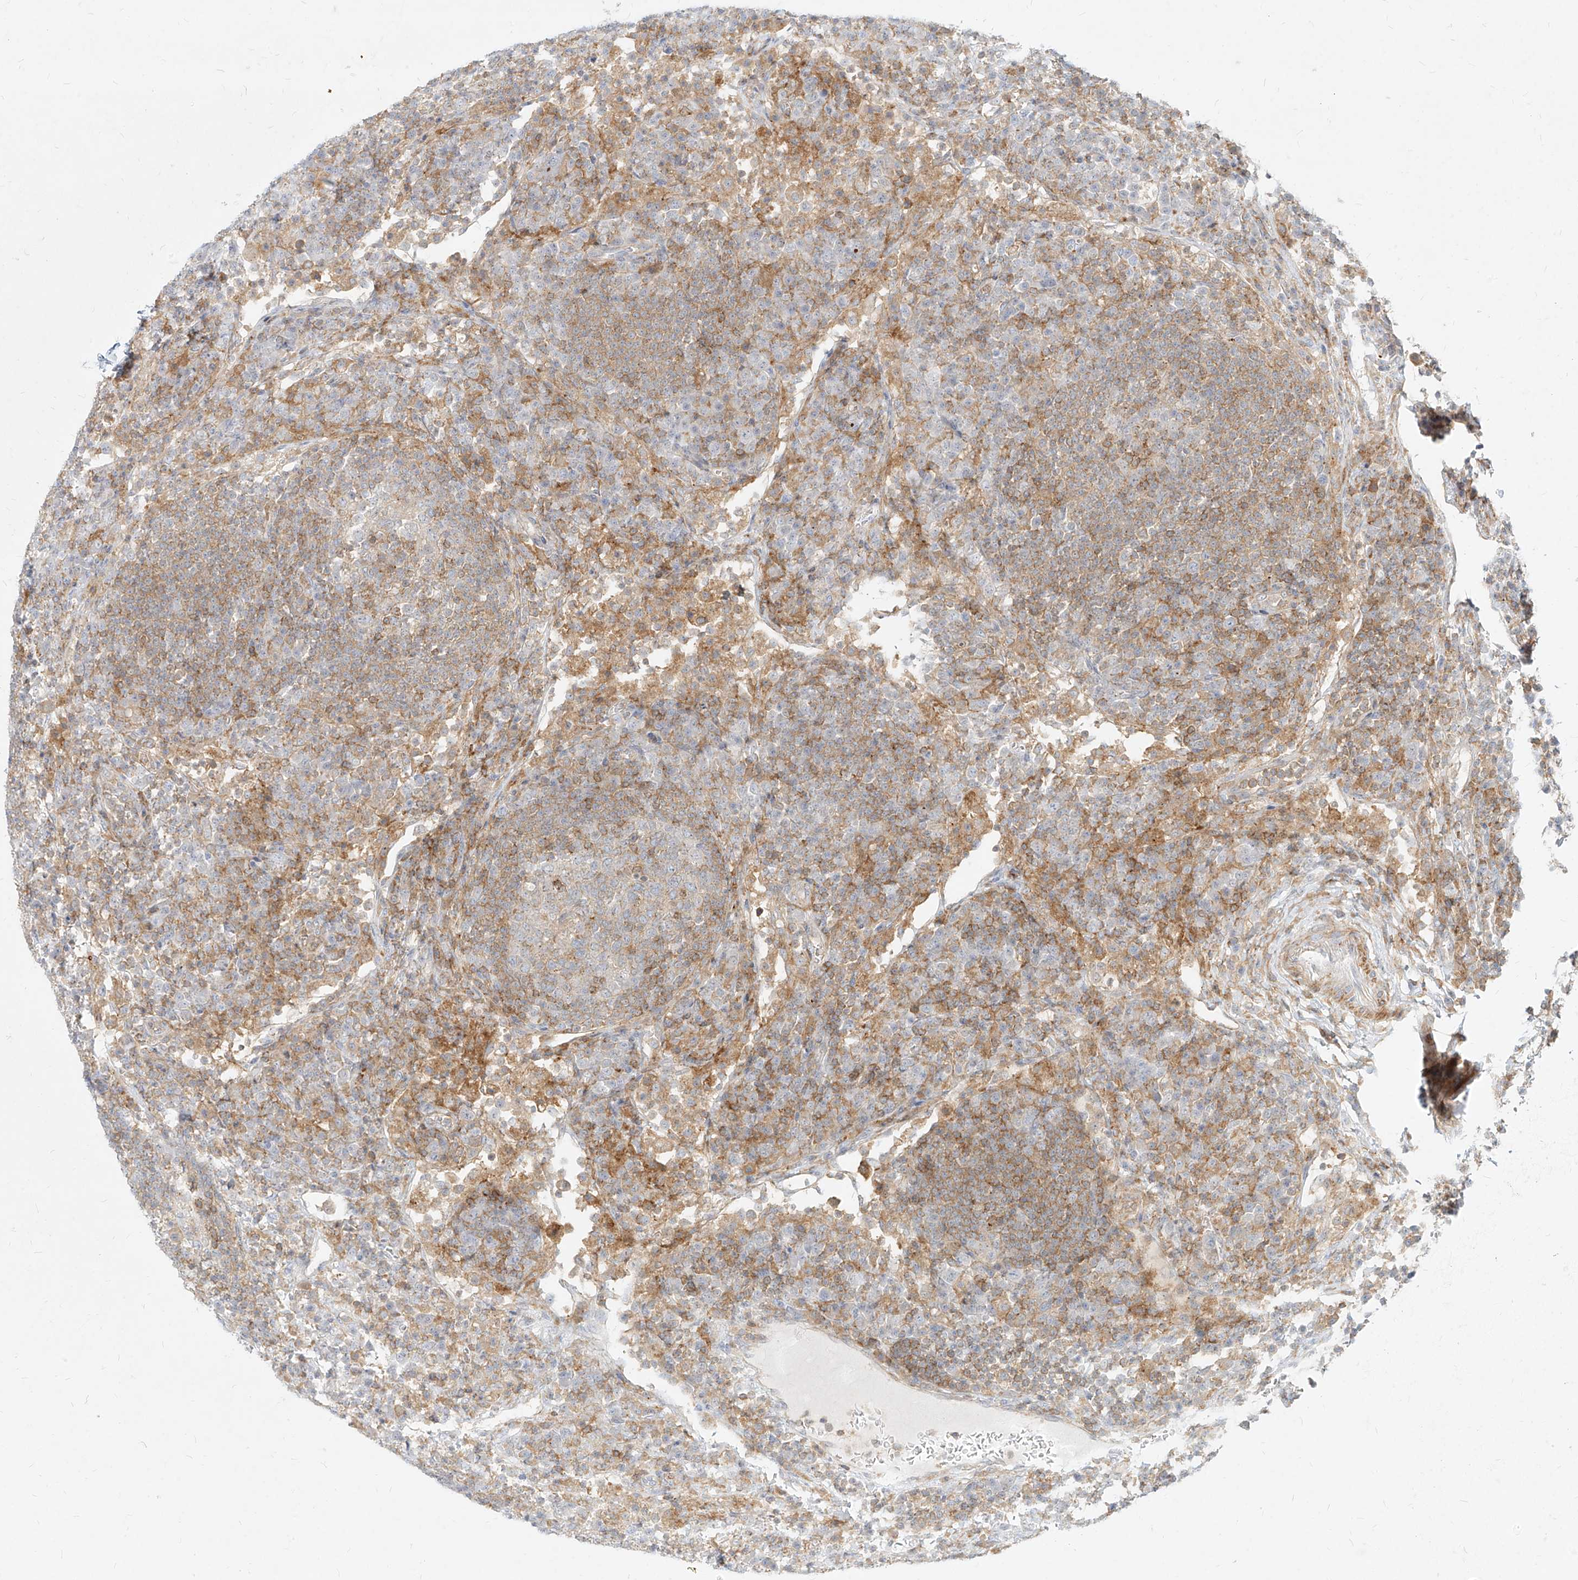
{"staining": {"intensity": "moderate", "quantity": "25%-75%", "location": "cytoplasmic/membranous"}, "tissue": "lymph node", "cell_type": "Non-germinal center cells", "image_type": "normal", "snomed": [{"axis": "morphology", "description": "Normal tissue, NOS"}, {"axis": "topography", "description": "Lymph node"}], "caption": "There is medium levels of moderate cytoplasmic/membranous expression in non-germinal center cells of normal lymph node, as demonstrated by immunohistochemical staining (brown color).", "gene": "SLC2A12", "patient": {"sex": "female", "age": 53}}